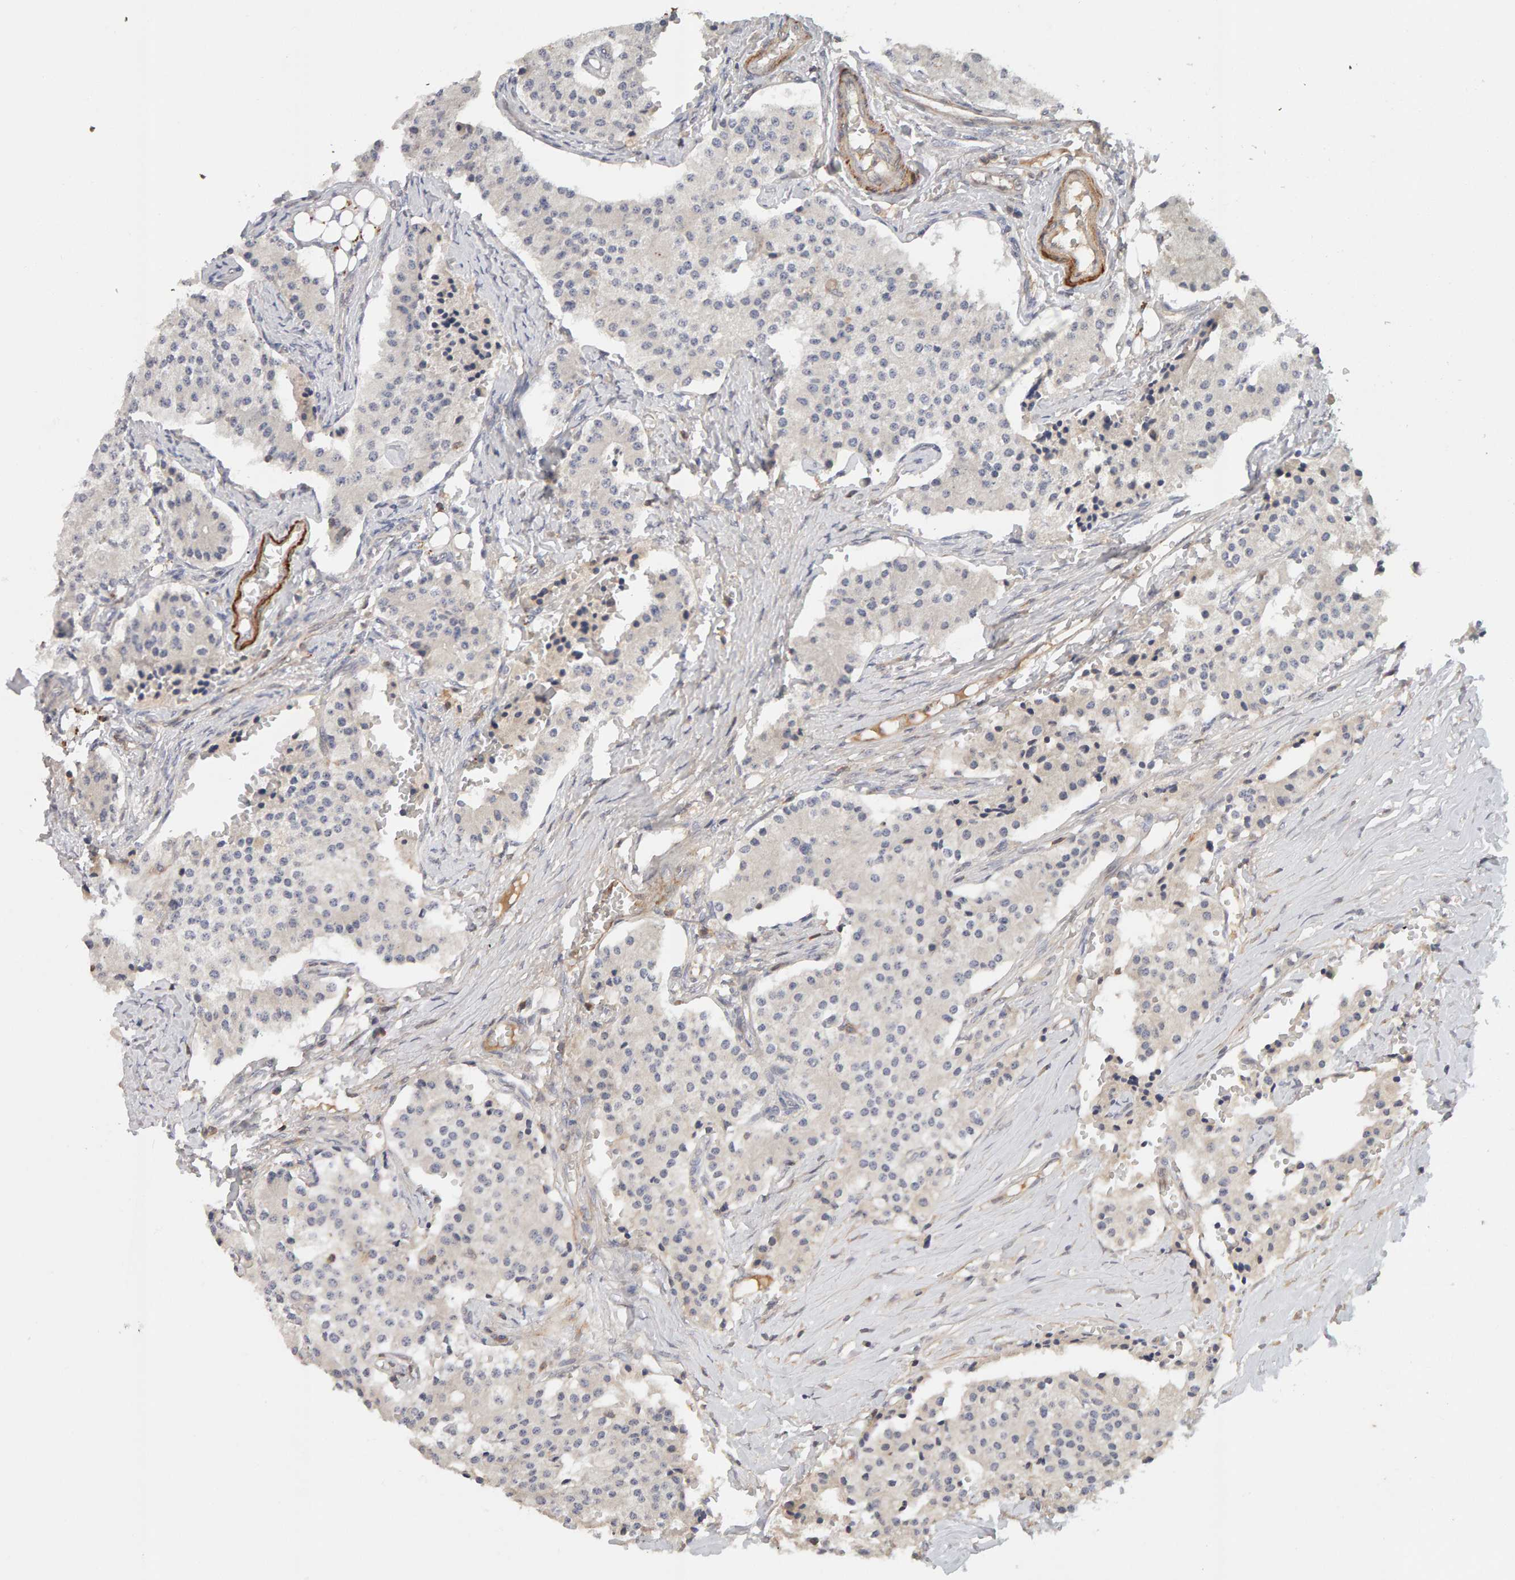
{"staining": {"intensity": "weak", "quantity": "<25%", "location": "cytoplasmic/membranous"}, "tissue": "carcinoid", "cell_type": "Tumor cells", "image_type": "cancer", "snomed": [{"axis": "morphology", "description": "Carcinoid, malignant, NOS"}, {"axis": "topography", "description": "Colon"}], "caption": "Image shows no significant protein expression in tumor cells of carcinoid.", "gene": "NUDCD1", "patient": {"sex": "female", "age": 52}}